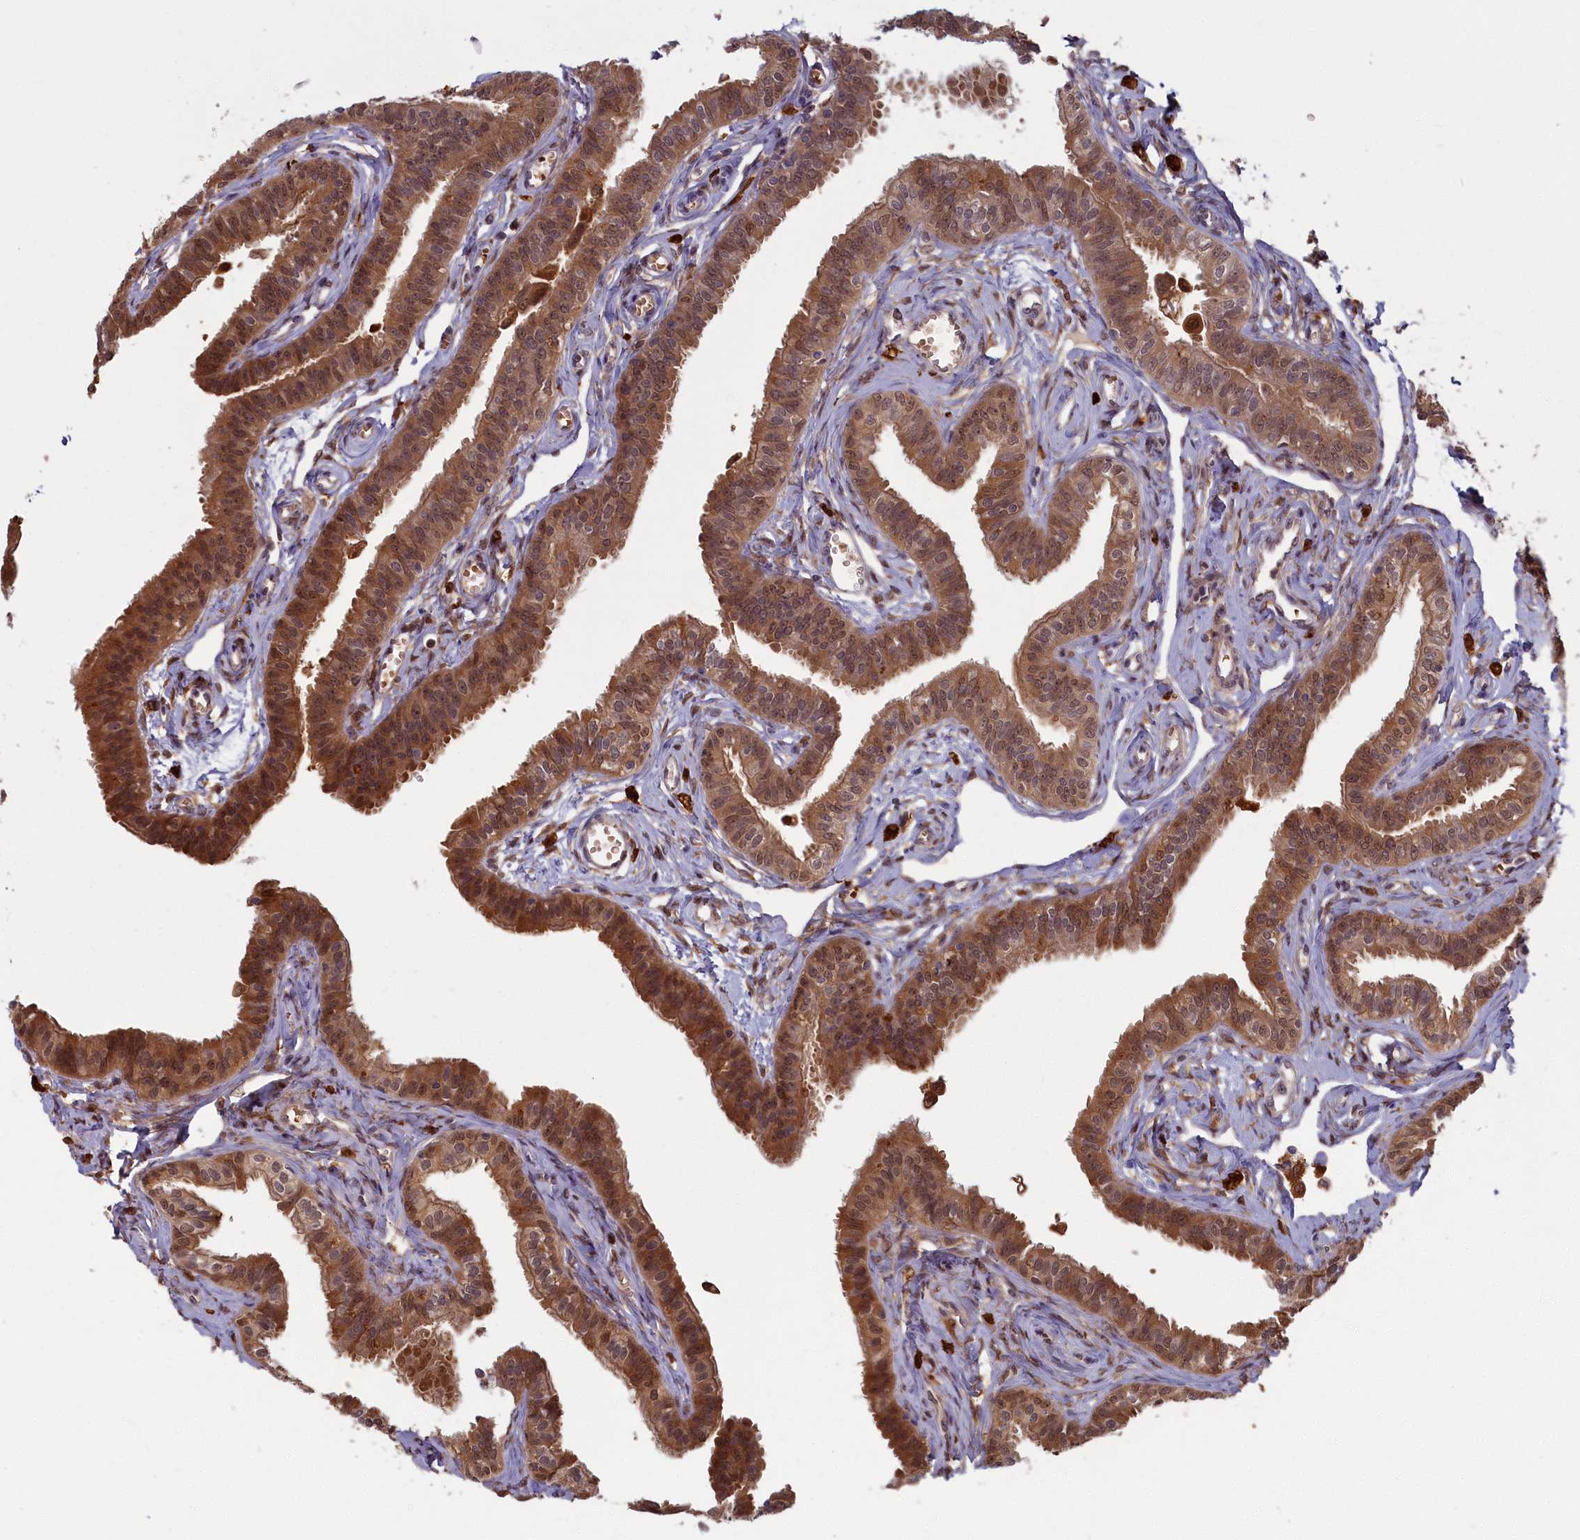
{"staining": {"intensity": "moderate", "quantity": "25%-75%", "location": "cytoplasmic/membranous,nuclear"}, "tissue": "fallopian tube", "cell_type": "Glandular cells", "image_type": "normal", "snomed": [{"axis": "morphology", "description": "Normal tissue, NOS"}, {"axis": "morphology", "description": "Carcinoma, NOS"}, {"axis": "topography", "description": "Fallopian tube"}, {"axis": "topography", "description": "Ovary"}], "caption": "Protein expression analysis of benign human fallopian tube reveals moderate cytoplasmic/membranous,nuclear positivity in about 25%-75% of glandular cells.", "gene": "BLVRB", "patient": {"sex": "female", "age": 59}}